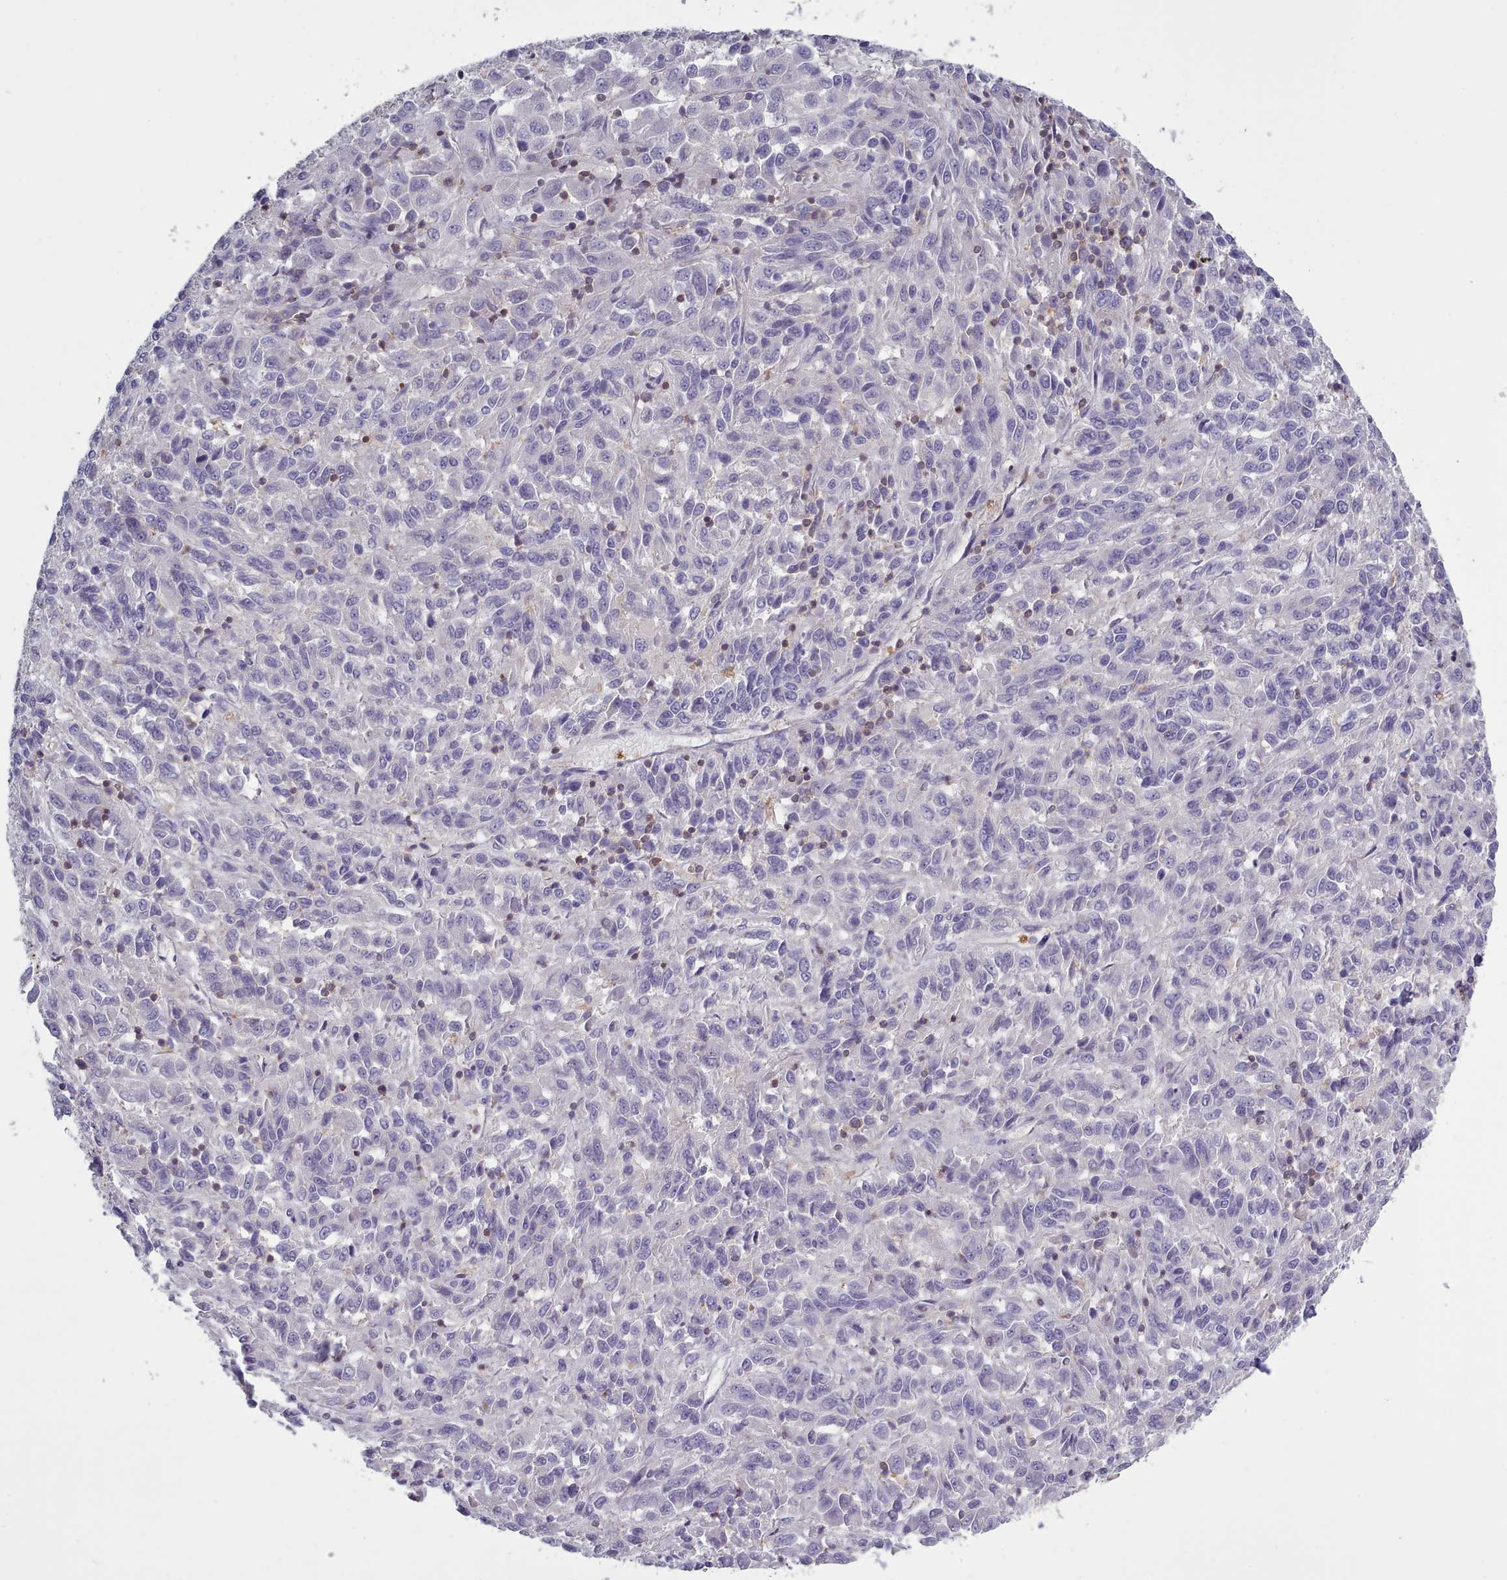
{"staining": {"intensity": "negative", "quantity": "none", "location": "none"}, "tissue": "melanoma", "cell_type": "Tumor cells", "image_type": "cancer", "snomed": [{"axis": "morphology", "description": "Malignant melanoma, Metastatic site"}, {"axis": "topography", "description": "Lung"}], "caption": "A micrograph of human melanoma is negative for staining in tumor cells. Brightfield microscopy of immunohistochemistry stained with DAB (3,3'-diaminobenzidine) (brown) and hematoxylin (blue), captured at high magnification.", "gene": "RAC2", "patient": {"sex": "male", "age": 64}}